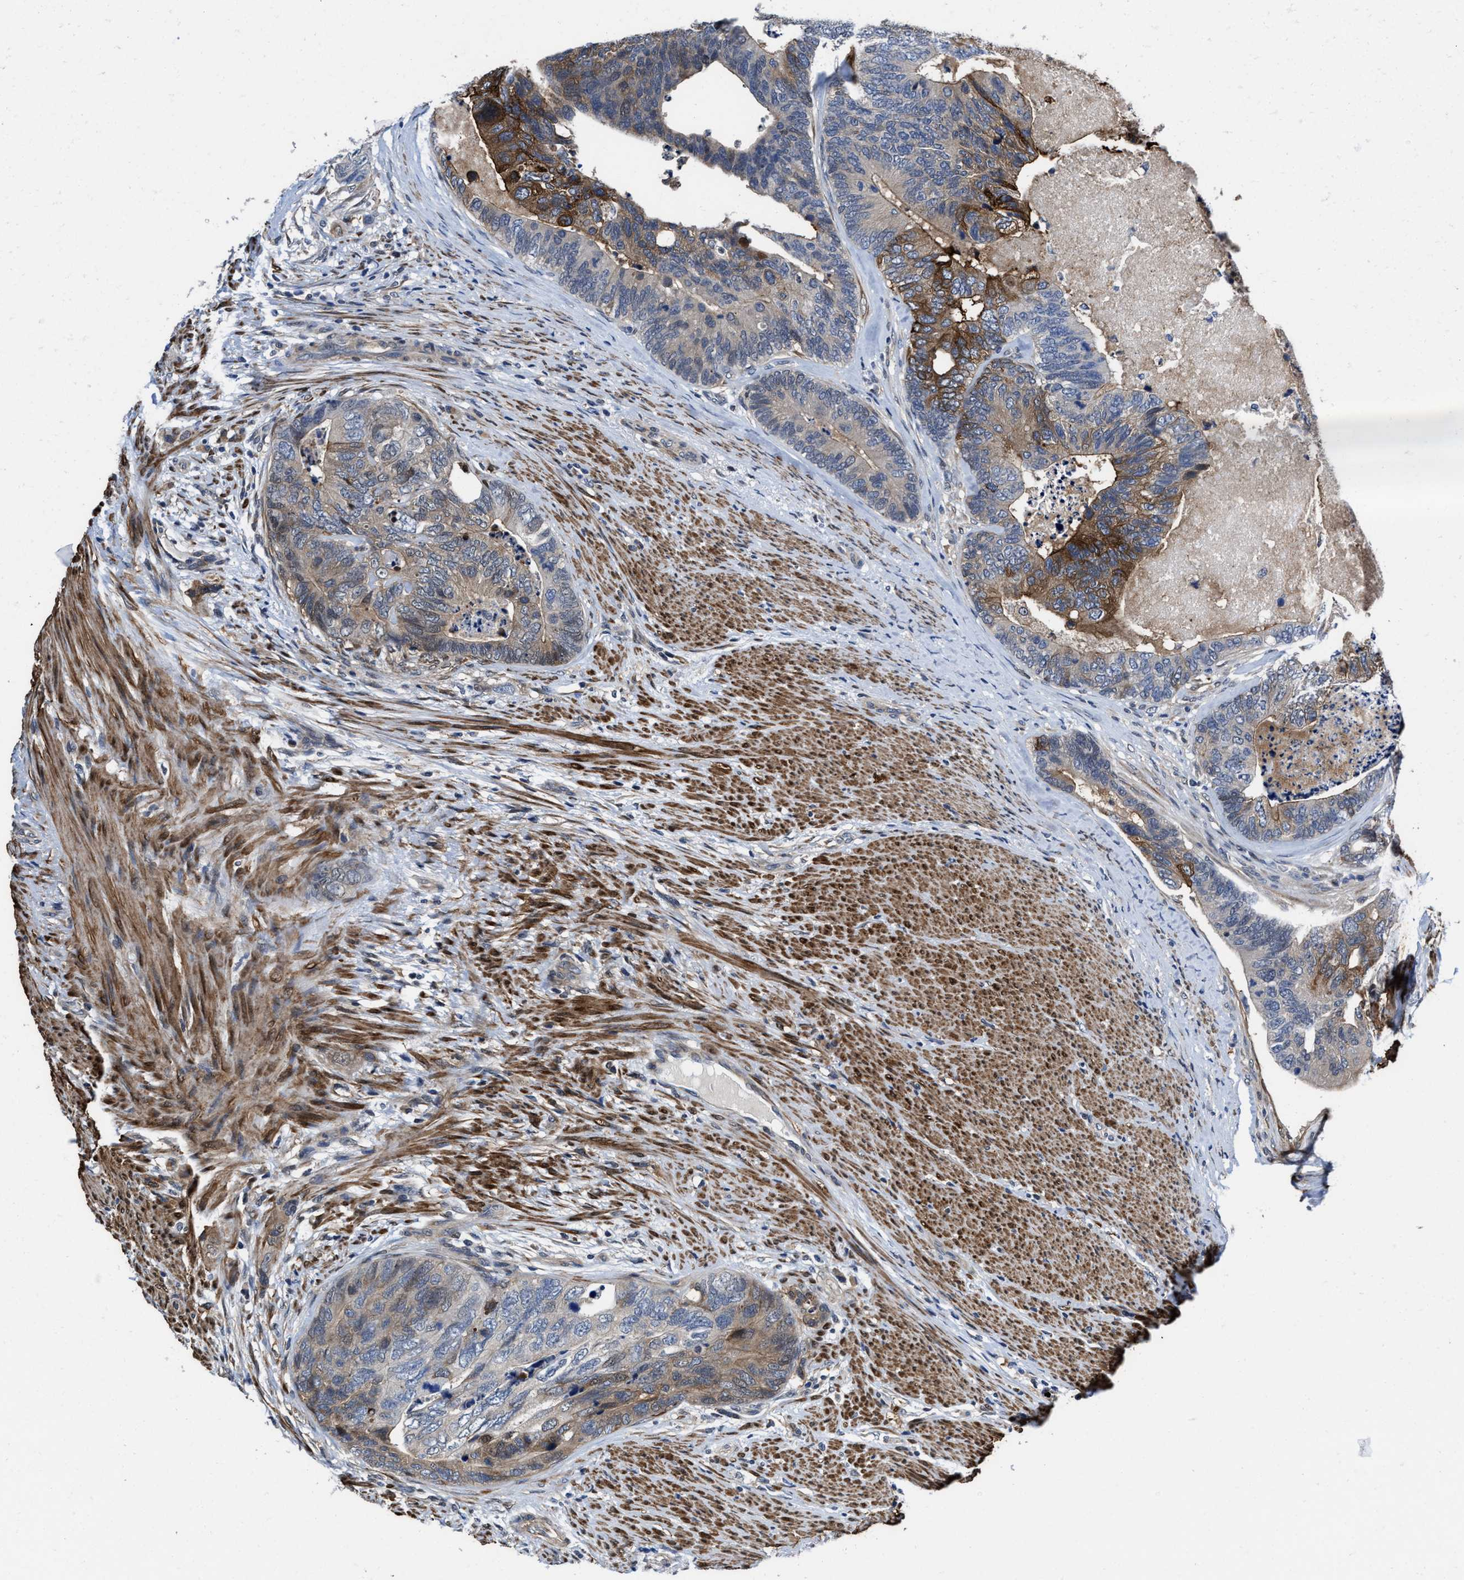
{"staining": {"intensity": "moderate", "quantity": "25%-75%", "location": "cytoplasmic/membranous"}, "tissue": "colorectal cancer", "cell_type": "Tumor cells", "image_type": "cancer", "snomed": [{"axis": "morphology", "description": "Adenocarcinoma, NOS"}, {"axis": "topography", "description": "Colon"}], "caption": "Immunohistochemical staining of human adenocarcinoma (colorectal) shows medium levels of moderate cytoplasmic/membranous expression in about 25%-75% of tumor cells.", "gene": "KIF12", "patient": {"sex": "female", "age": 67}}